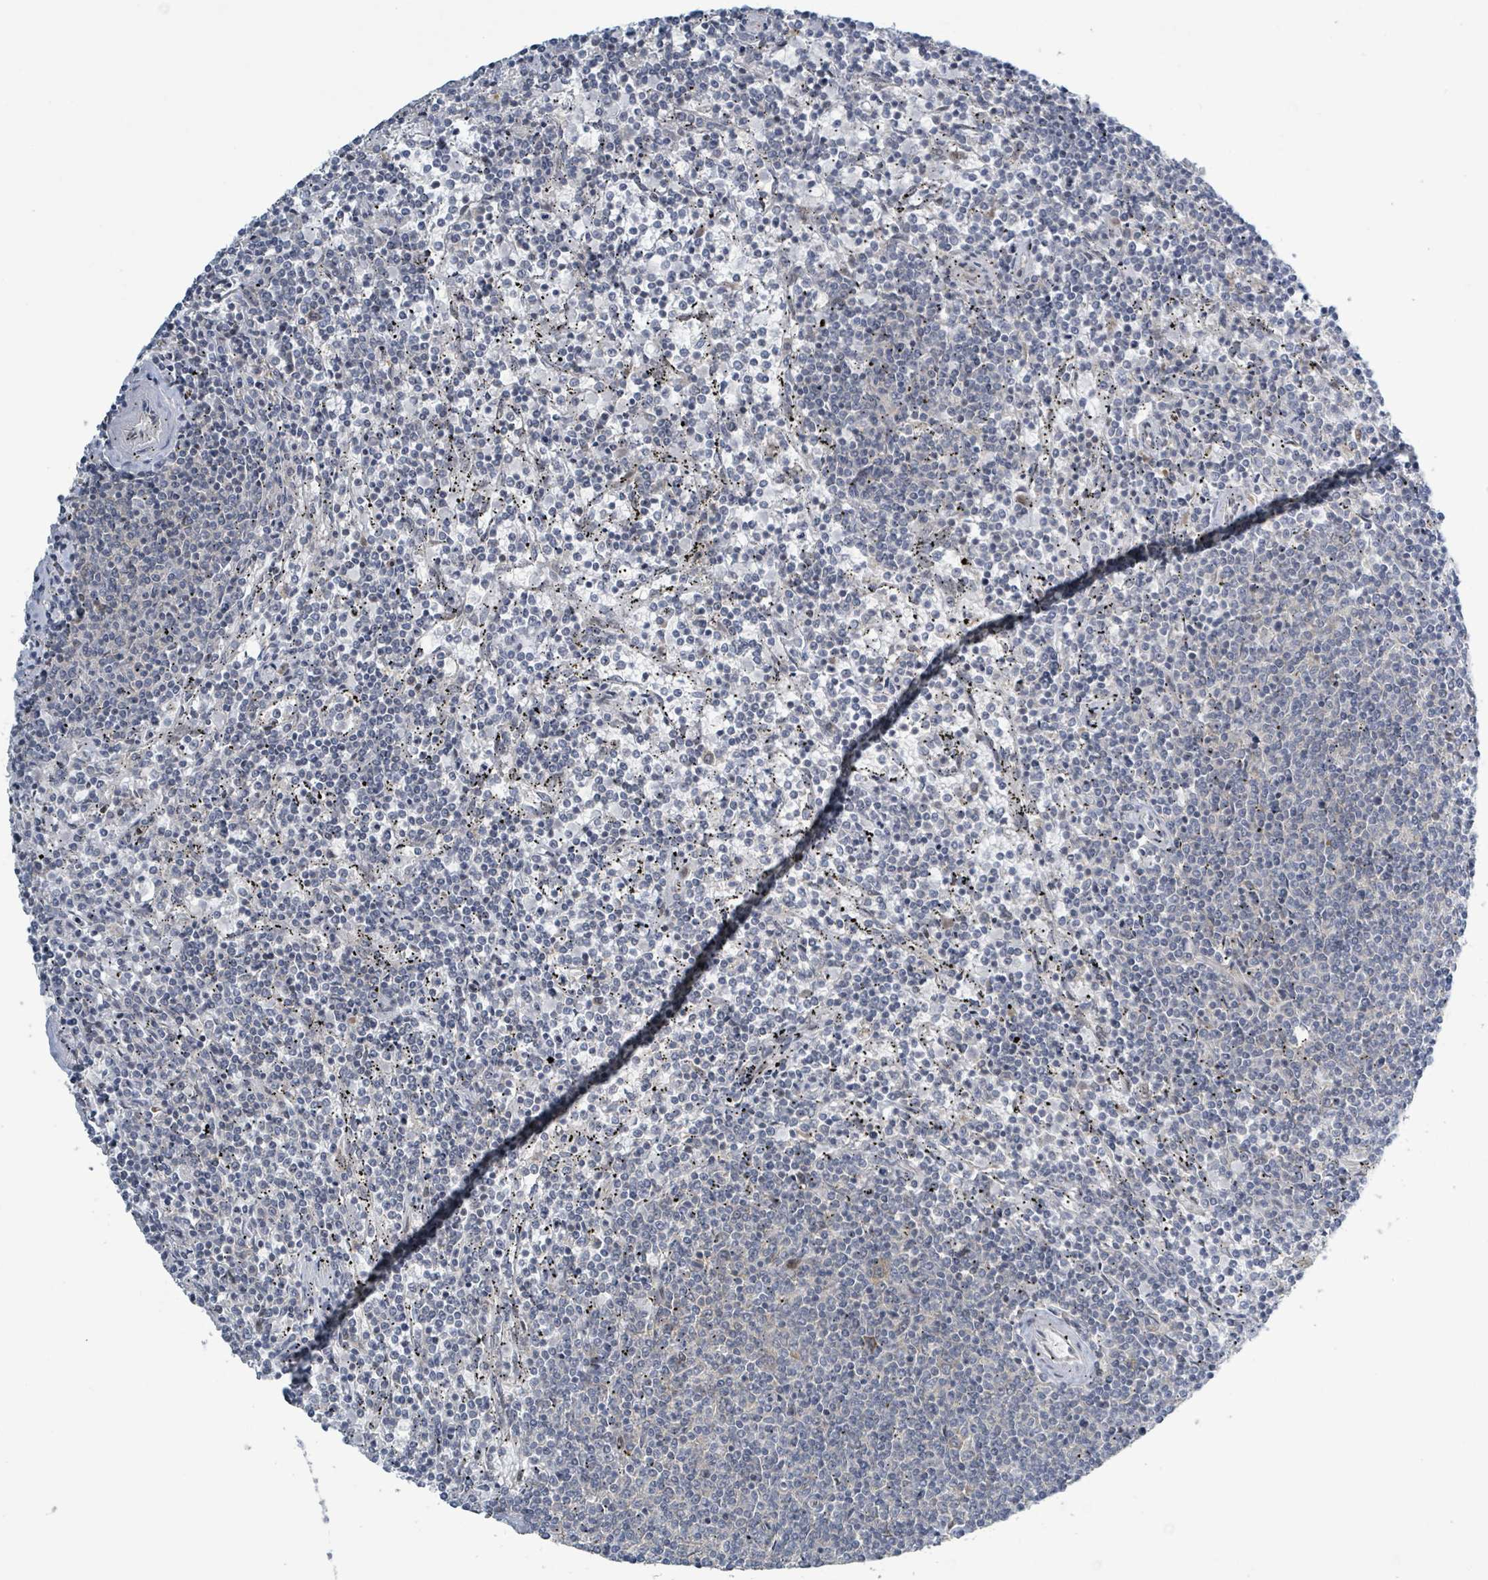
{"staining": {"intensity": "negative", "quantity": "none", "location": "none"}, "tissue": "lymphoma", "cell_type": "Tumor cells", "image_type": "cancer", "snomed": [{"axis": "morphology", "description": "Malignant lymphoma, non-Hodgkin's type, Low grade"}, {"axis": "topography", "description": "Spleen"}], "caption": "High magnification brightfield microscopy of low-grade malignant lymphoma, non-Hodgkin's type stained with DAB (3,3'-diaminobenzidine) (brown) and counterstained with hematoxylin (blue): tumor cells show no significant expression.", "gene": "RPL32", "patient": {"sex": "female", "age": 50}}